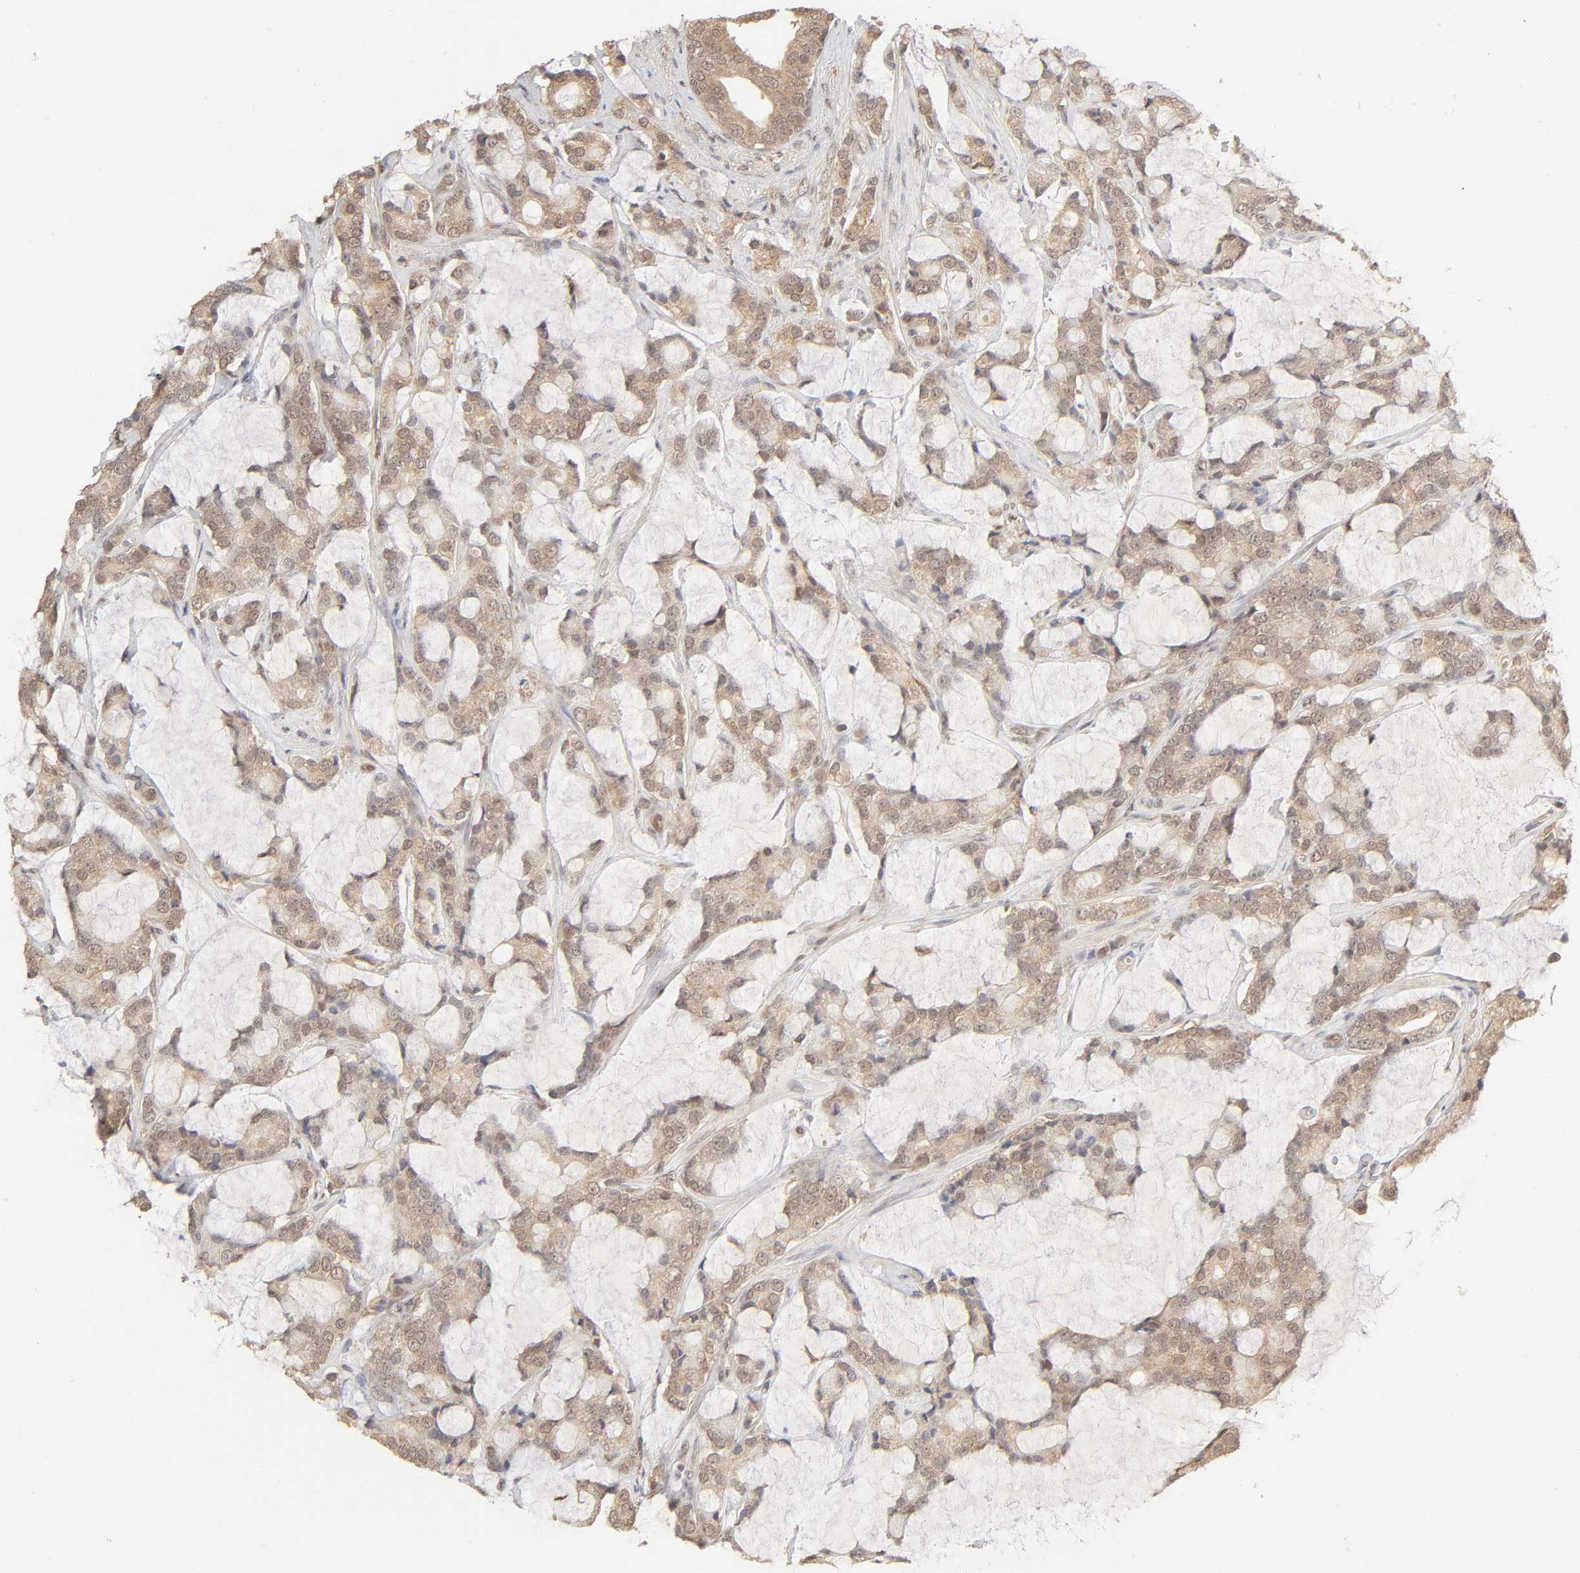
{"staining": {"intensity": "moderate", "quantity": ">75%", "location": "cytoplasmic/membranous"}, "tissue": "prostate cancer", "cell_type": "Tumor cells", "image_type": "cancer", "snomed": [{"axis": "morphology", "description": "Adenocarcinoma, Low grade"}, {"axis": "topography", "description": "Prostate"}], "caption": "DAB (3,3'-diaminobenzidine) immunohistochemical staining of prostate cancer shows moderate cytoplasmic/membranous protein staining in about >75% of tumor cells. Immunohistochemistry (ihc) stains the protein in brown and the nuclei are stained blue.", "gene": "MAPK1", "patient": {"sex": "male", "age": 58}}